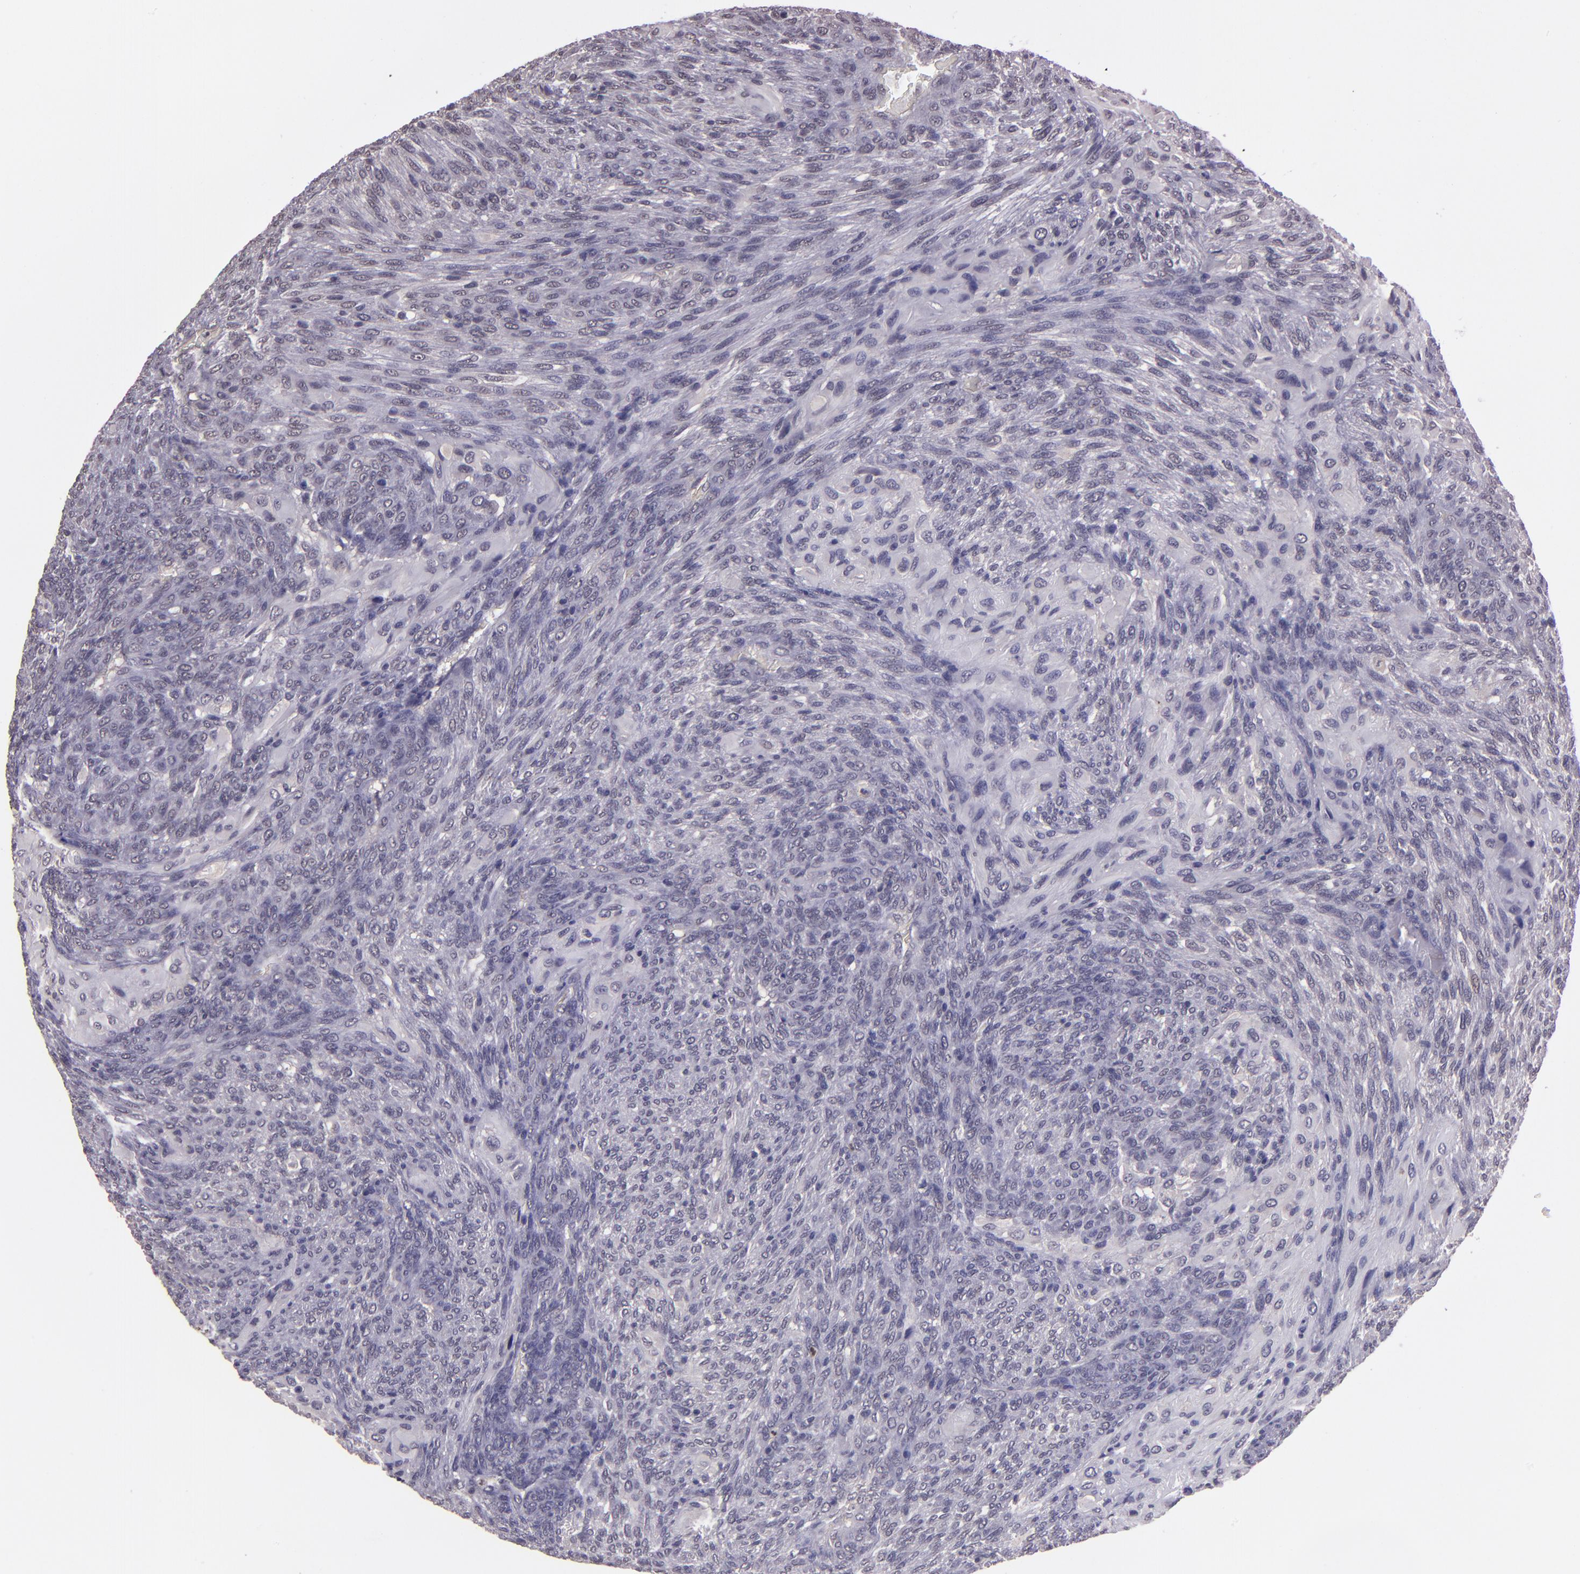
{"staining": {"intensity": "negative", "quantity": "none", "location": "none"}, "tissue": "glioma", "cell_type": "Tumor cells", "image_type": "cancer", "snomed": [{"axis": "morphology", "description": "Glioma, malignant, High grade"}, {"axis": "topography", "description": "Cerebral cortex"}], "caption": "Tumor cells are negative for brown protein staining in glioma.", "gene": "CEBPE", "patient": {"sex": "female", "age": 55}}